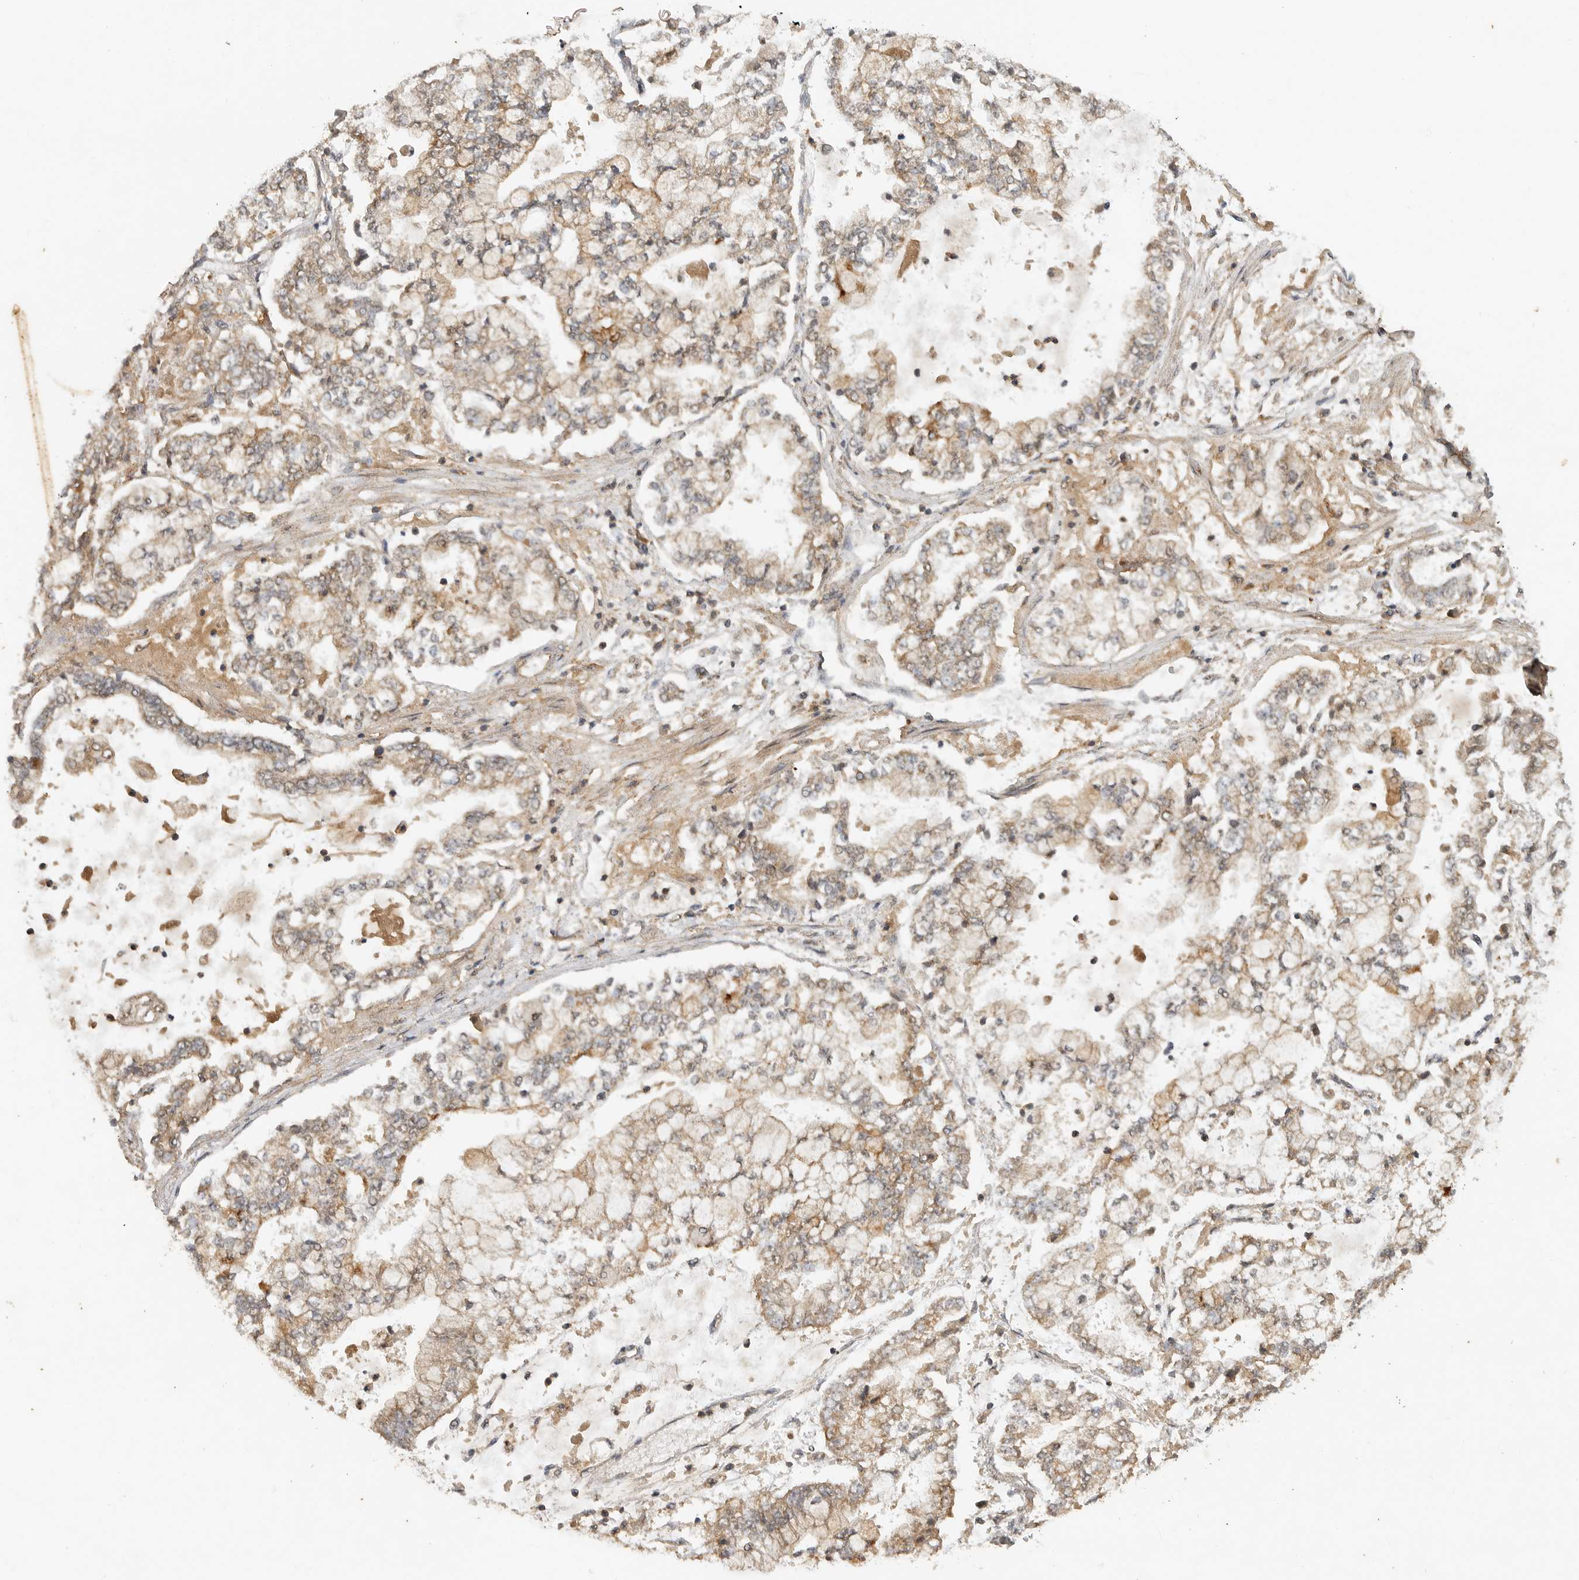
{"staining": {"intensity": "weak", "quantity": ">75%", "location": "cytoplasmic/membranous"}, "tissue": "stomach cancer", "cell_type": "Tumor cells", "image_type": "cancer", "snomed": [{"axis": "morphology", "description": "Adenocarcinoma, NOS"}, {"axis": "topography", "description": "Stomach"}], "caption": "Weak cytoplasmic/membranous protein staining is appreciated in about >75% of tumor cells in stomach adenocarcinoma.", "gene": "ICOSLG", "patient": {"sex": "male", "age": 76}}